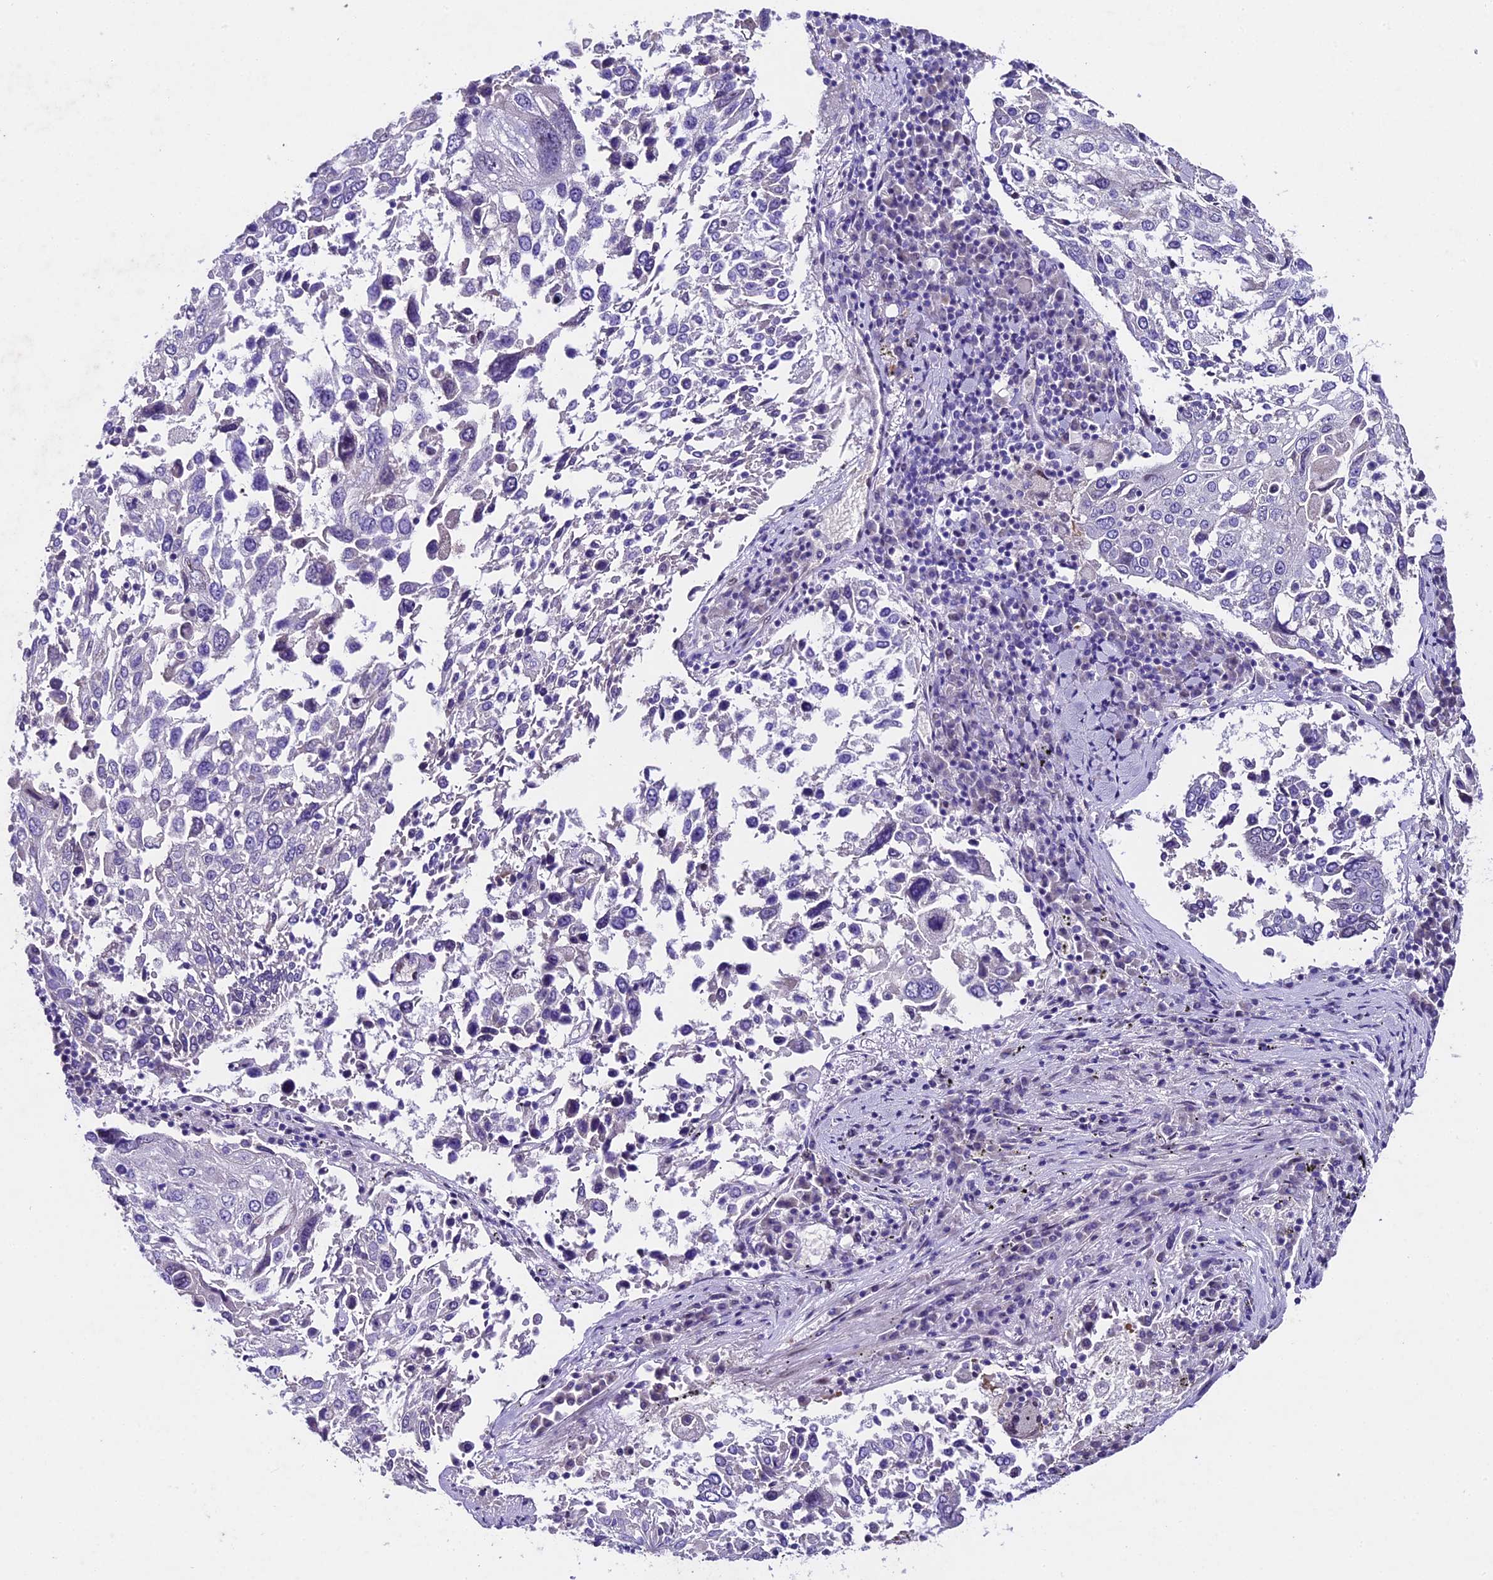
{"staining": {"intensity": "negative", "quantity": "none", "location": "none"}, "tissue": "lung cancer", "cell_type": "Tumor cells", "image_type": "cancer", "snomed": [{"axis": "morphology", "description": "Squamous cell carcinoma, NOS"}, {"axis": "topography", "description": "Lung"}], "caption": "A photomicrograph of human lung cancer is negative for staining in tumor cells.", "gene": "IFT140", "patient": {"sex": "male", "age": 65}}